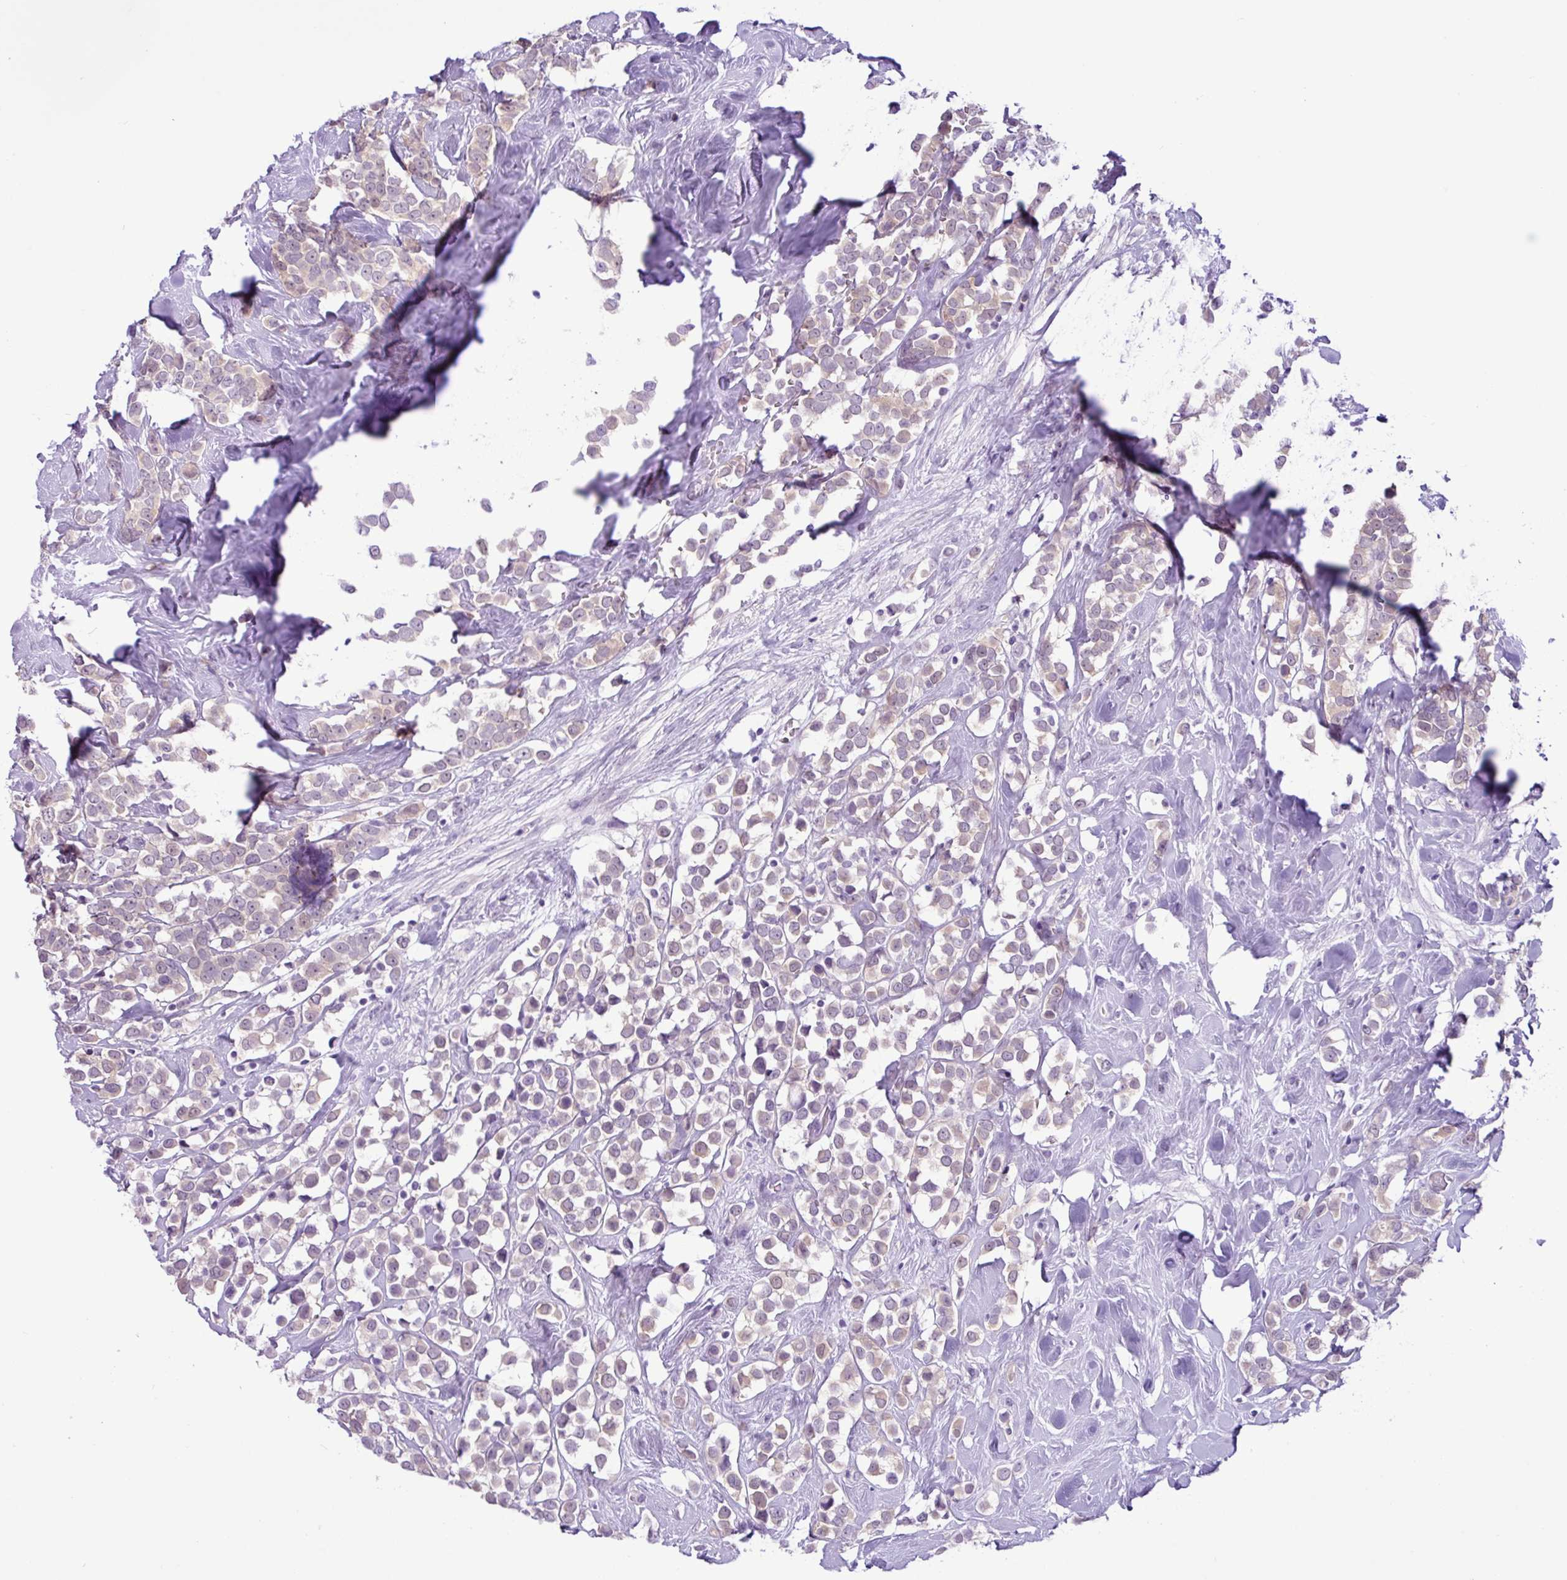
{"staining": {"intensity": "weak", "quantity": "25%-75%", "location": "cytoplasmic/membranous"}, "tissue": "breast cancer", "cell_type": "Tumor cells", "image_type": "cancer", "snomed": [{"axis": "morphology", "description": "Duct carcinoma"}, {"axis": "topography", "description": "Breast"}], "caption": "Breast cancer (intraductal carcinoma) stained for a protein (brown) displays weak cytoplasmic/membranous positive expression in about 25%-75% of tumor cells.", "gene": "TONSL", "patient": {"sex": "female", "age": 80}}